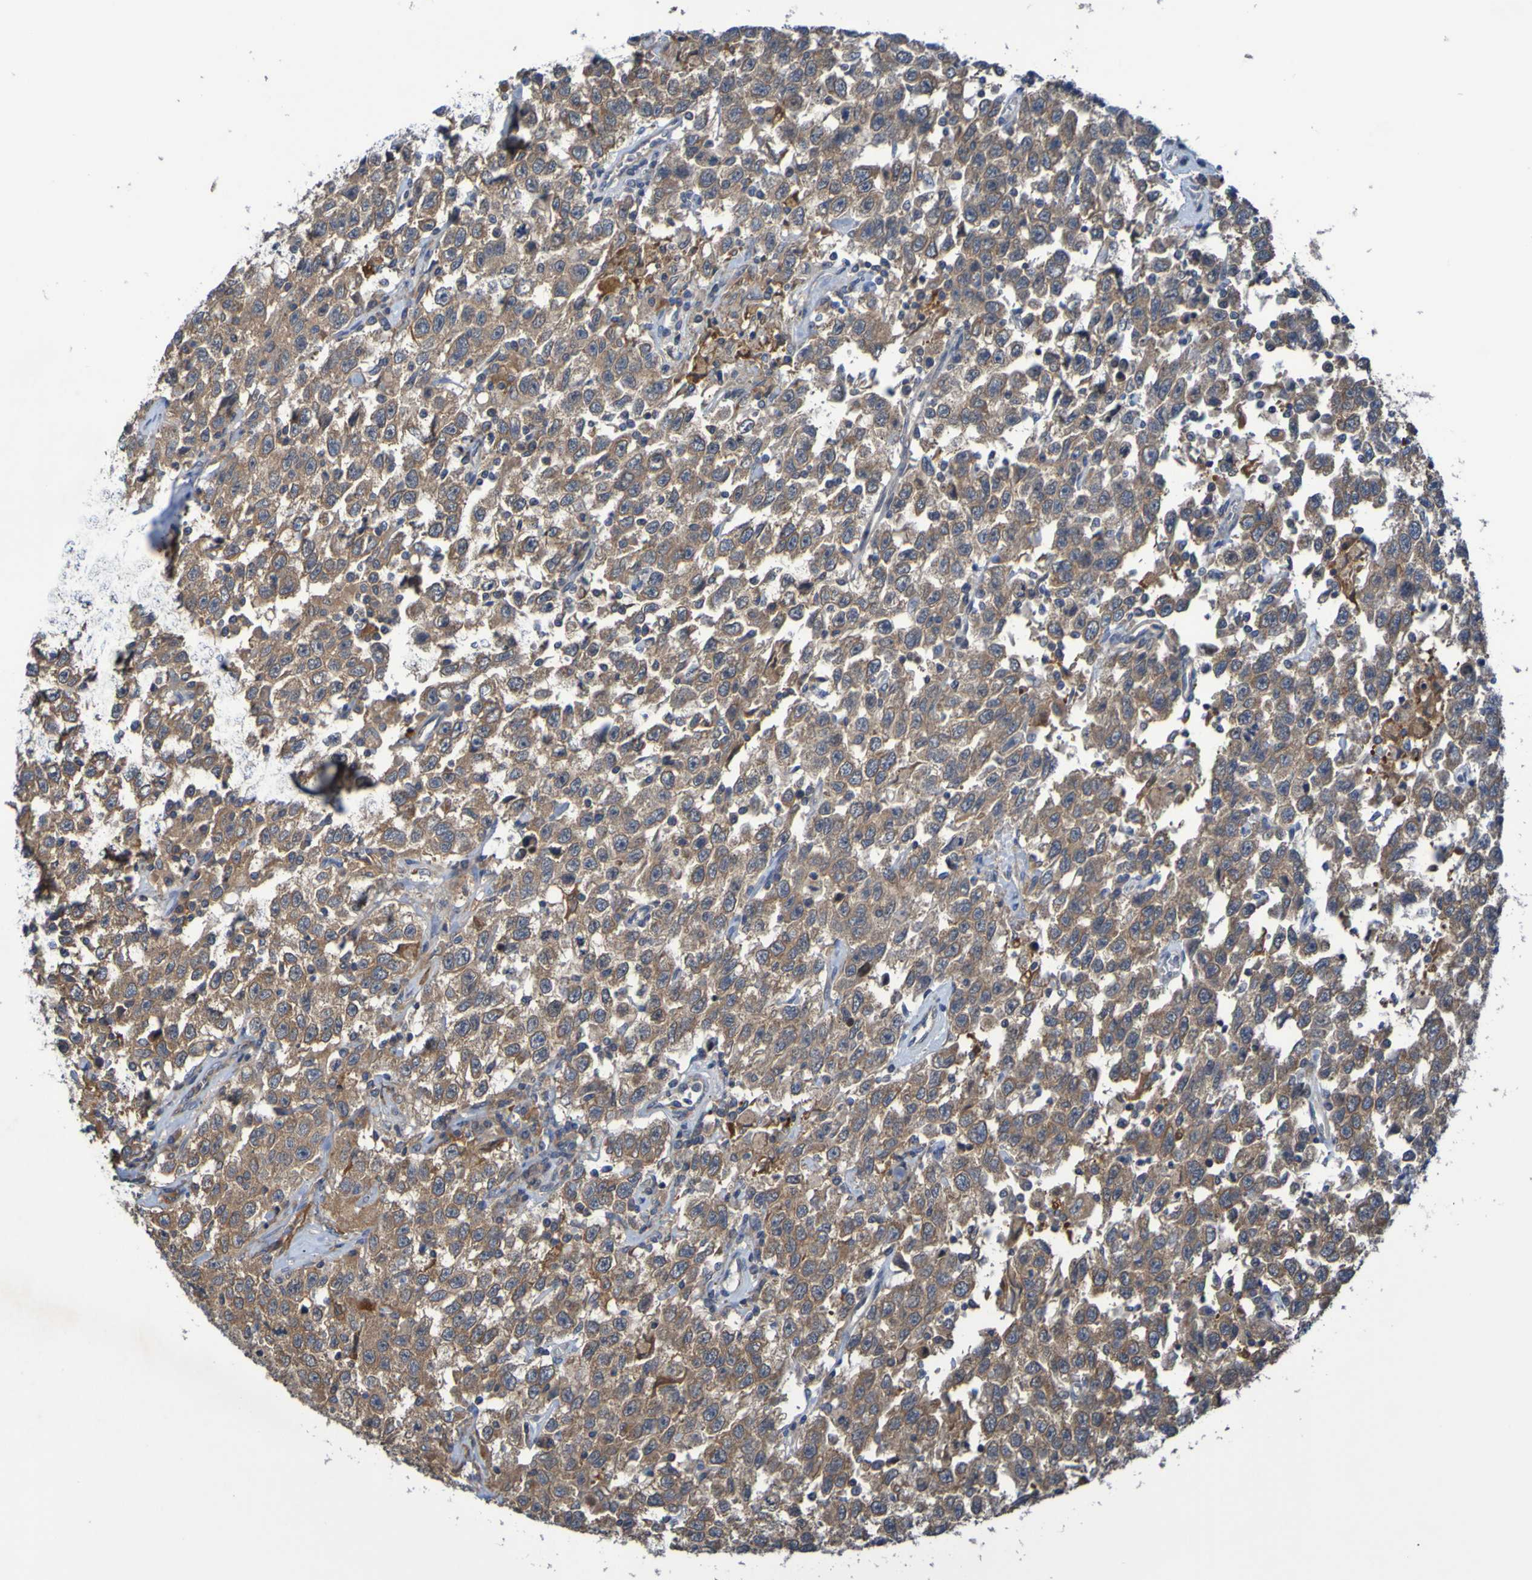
{"staining": {"intensity": "moderate", "quantity": ">75%", "location": "cytoplasmic/membranous"}, "tissue": "testis cancer", "cell_type": "Tumor cells", "image_type": "cancer", "snomed": [{"axis": "morphology", "description": "Seminoma, NOS"}, {"axis": "topography", "description": "Testis"}], "caption": "Tumor cells display medium levels of moderate cytoplasmic/membranous positivity in approximately >75% of cells in human seminoma (testis). (DAB (3,3'-diaminobenzidine) IHC with brightfield microscopy, high magnification).", "gene": "SDK1", "patient": {"sex": "male", "age": 41}}